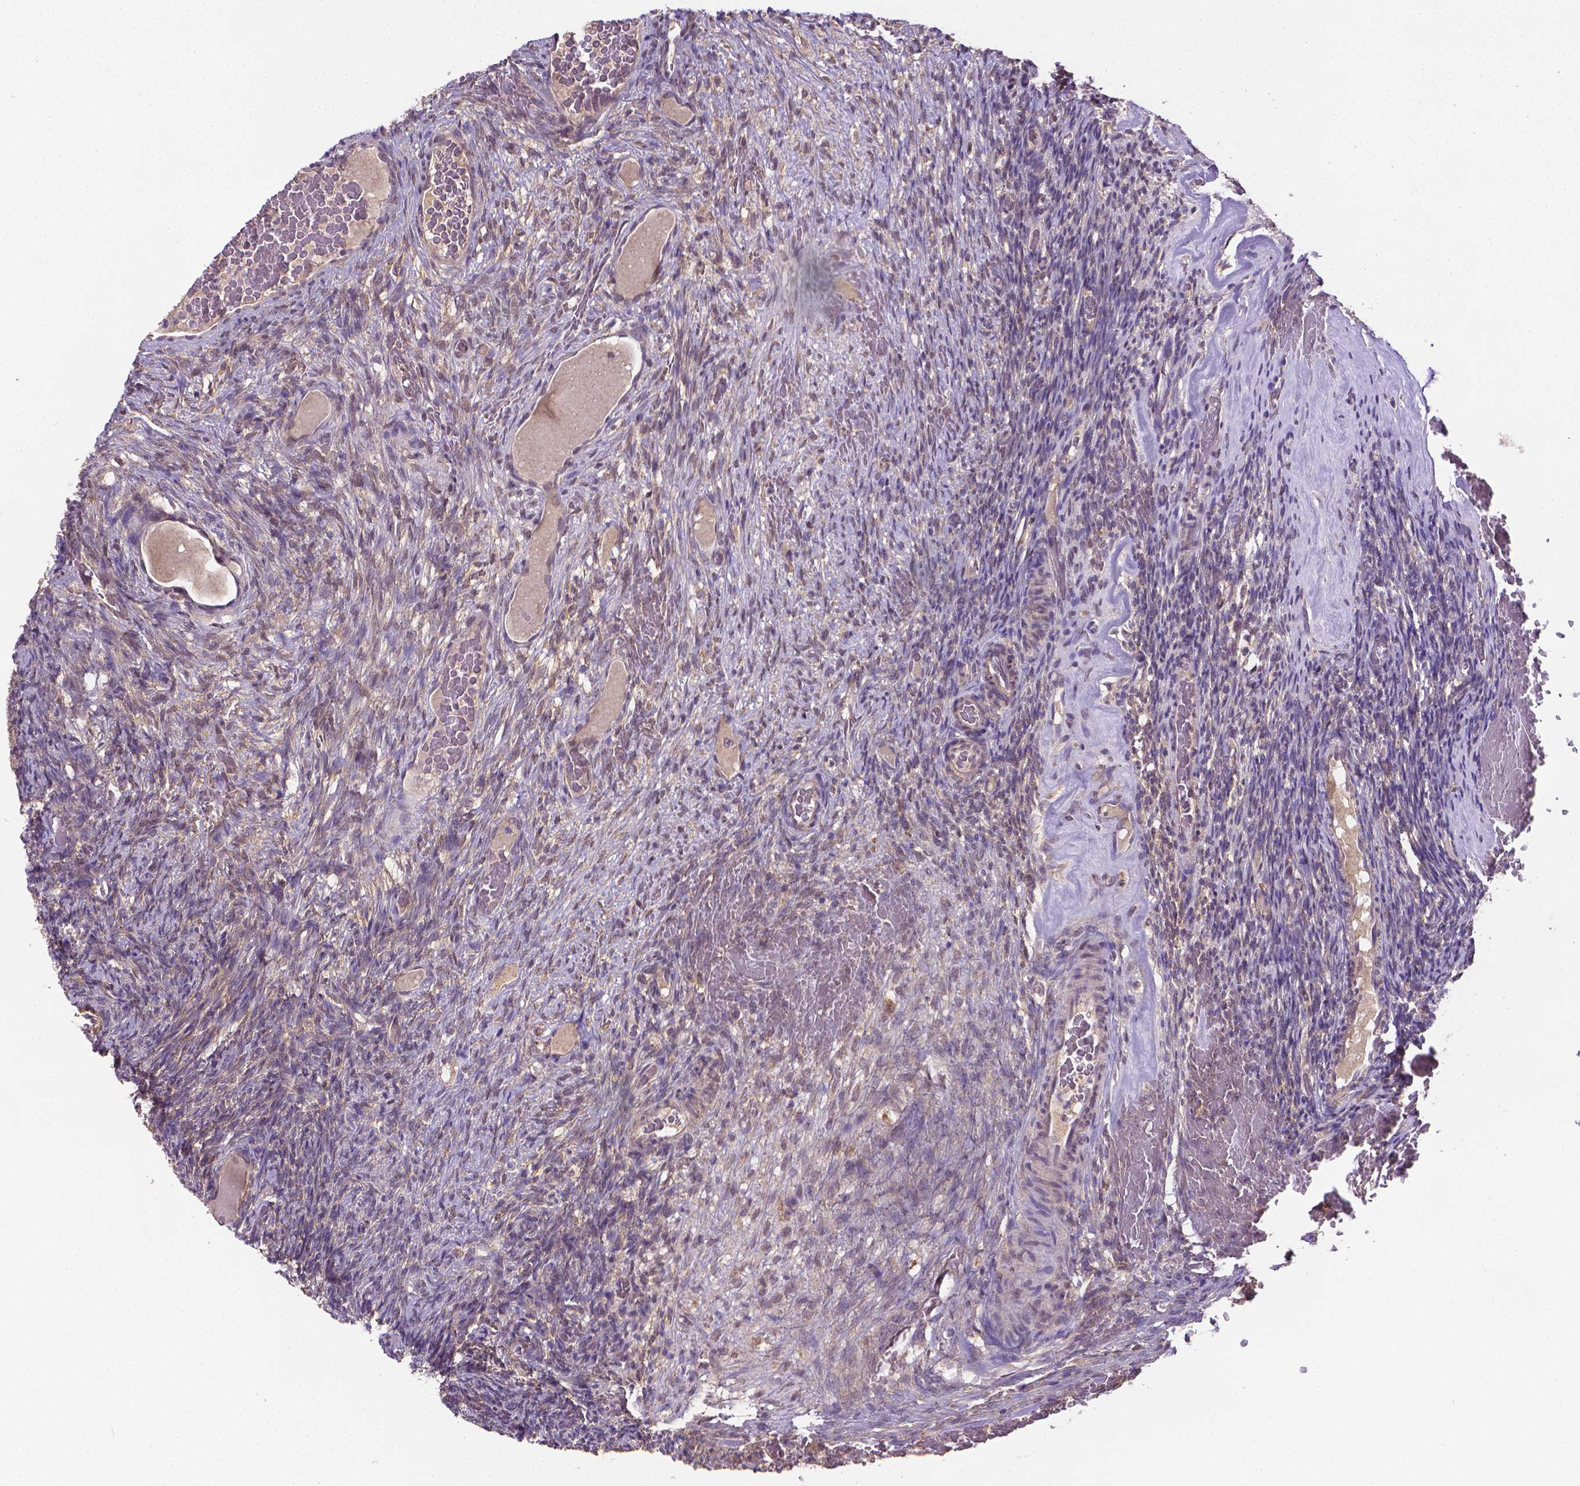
{"staining": {"intensity": "moderate", "quantity": ">75%", "location": "cytoplasmic/membranous"}, "tissue": "ovary", "cell_type": "Follicle cells", "image_type": "normal", "snomed": [{"axis": "morphology", "description": "Normal tissue, NOS"}, {"axis": "topography", "description": "Ovary"}], "caption": "This is an image of immunohistochemistry (IHC) staining of normal ovary, which shows moderate staining in the cytoplasmic/membranous of follicle cells.", "gene": "GPR63", "patient": {"sex": "female", "age": 34}}